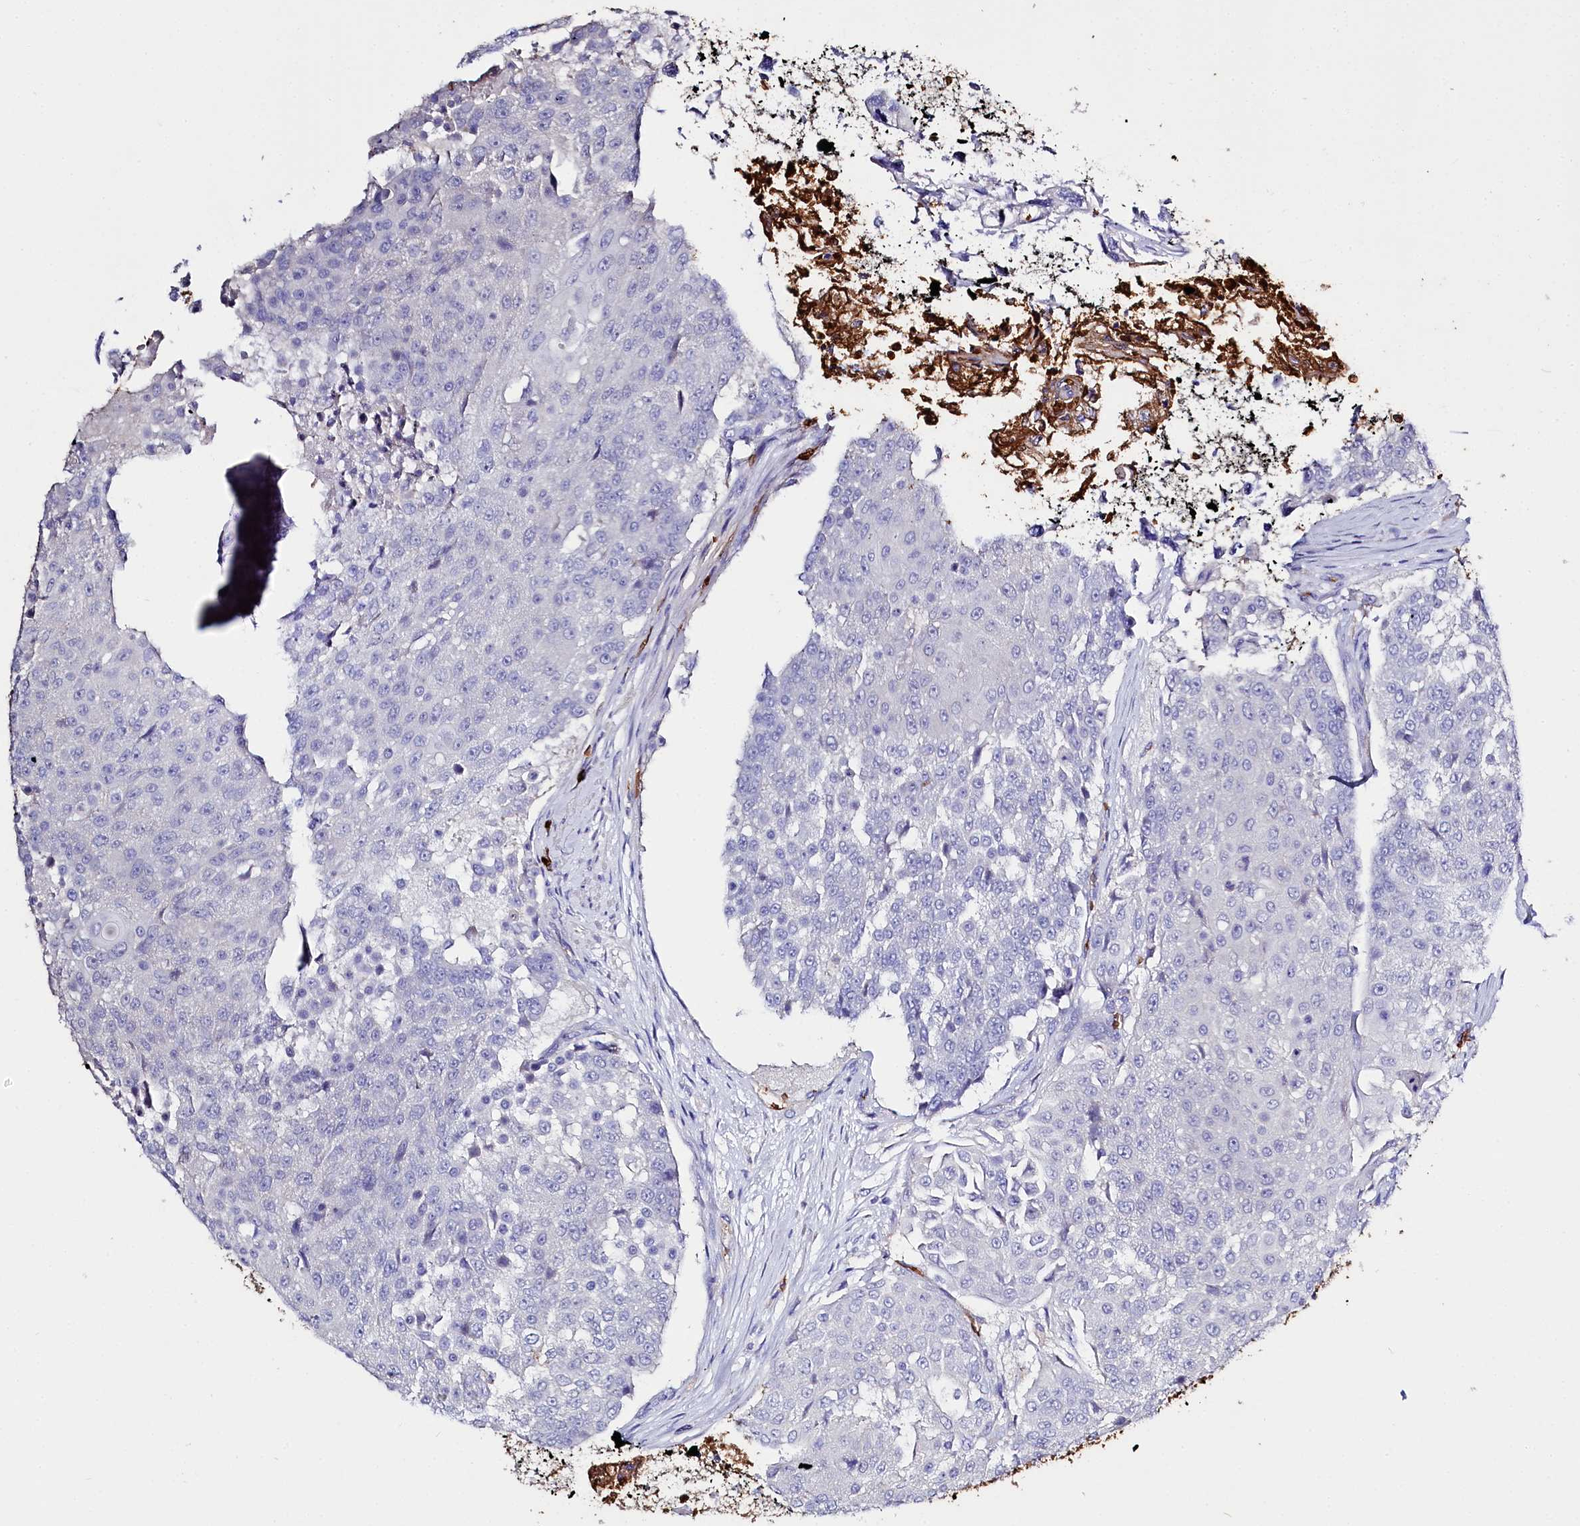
{"staining": {"intensity": "negative", "quantity": "none", "location": "none"}, "tissue": "urothelial cancer", "cell_type": "Tumor cells", "image_type": "cancer", "snomed": [{"axis": "morphology", "description": "Urothelial carcinoma, High grade"}, {"axis": "topography", "description": "Urinary bladder"}], "caption": "Urothelial cancer was stained to show a protein in brown. There is no significant expression in tumor cells.", "gene": "RPUSD3", "patient": {"sex": "female", "age": 63}}